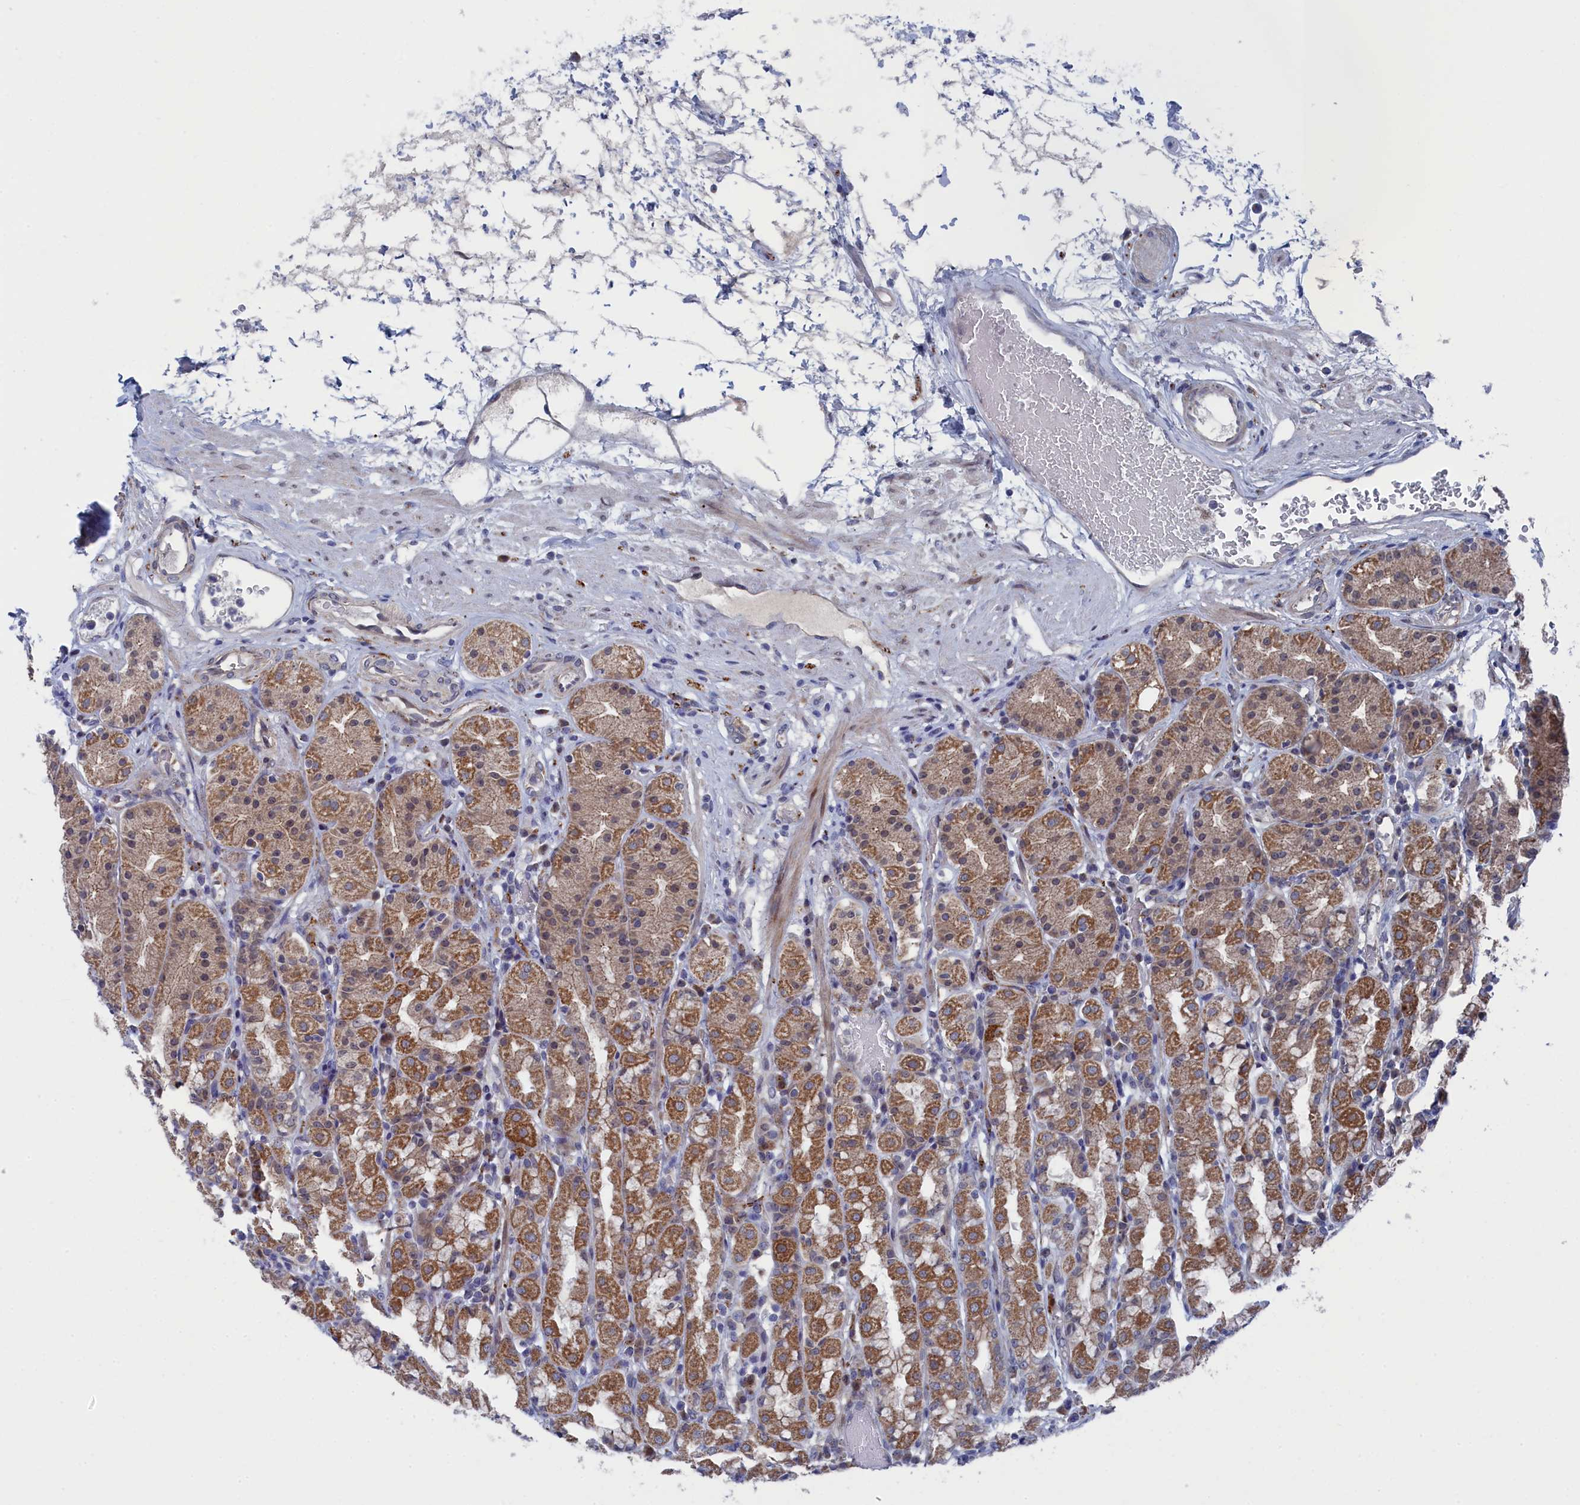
{"staining": {"intensity": "moderate", "quantity": ">75%", "location": "cytoplasmic/membranous,nuclear"}, "tissue": "stomach", "cell_type": "Glandular cells", "image_type": "normal", "snomed": [{"axis": "morphology", "description": "Normal tissue, NOS"}, {"axis": "topography", "description": "Stomach, lower"}], "caption": "Immunohistochemical staining of unremarkable human stomach shows medium levels of moderate cytoplasmic/membranous,nuclear staining in approximately >75% of glandular cells. The protein of interest is stained brown, and the nuclei are stained in blue (DAB (3,3'-diaminobenzidine) IHC with brightfield microscopy, high magnification).", "gene": "TMEM161A", "patient": {"sex": "female", "age": 56}}